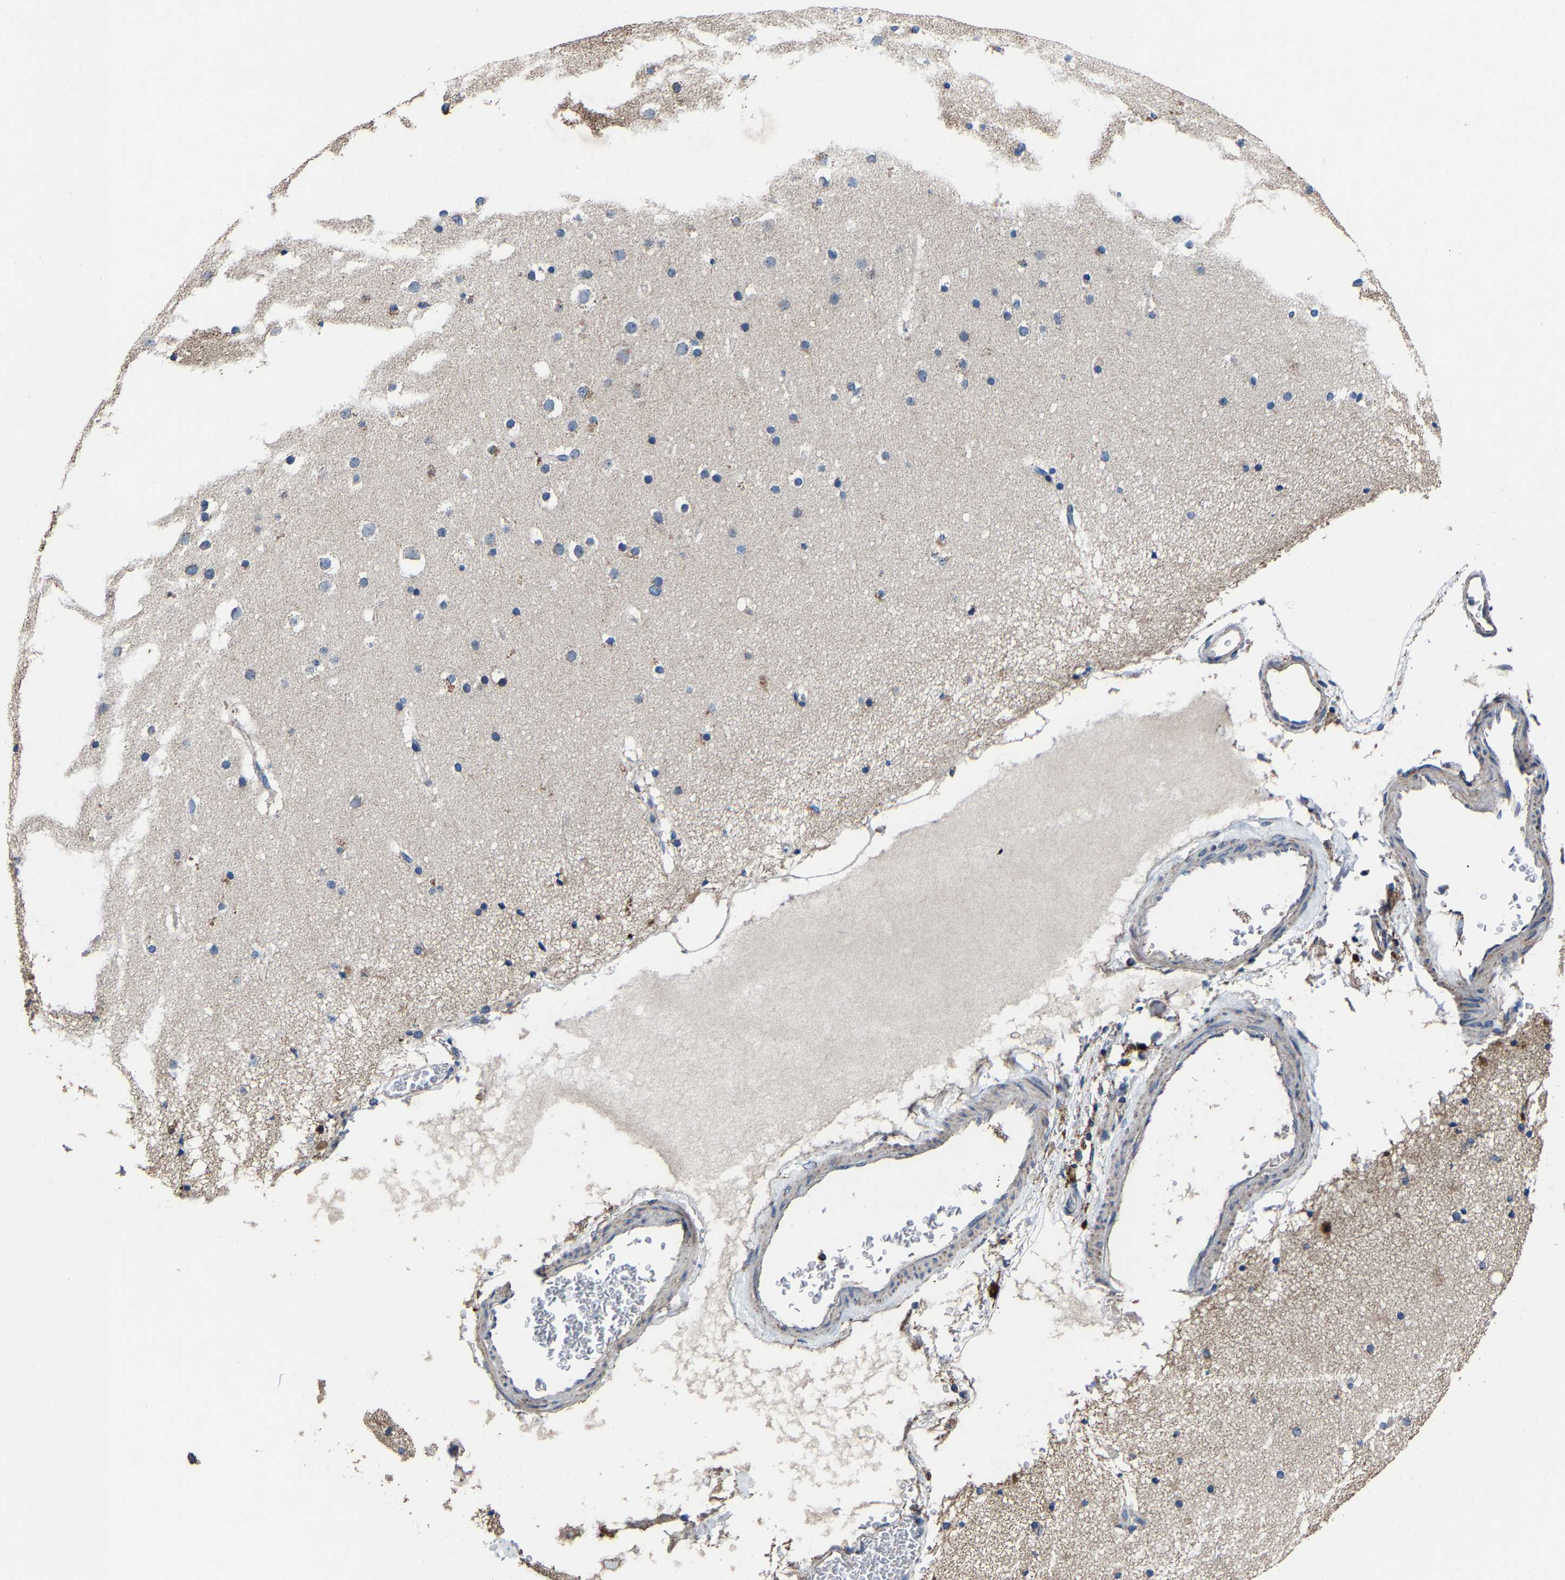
{"staining": {"intensity": "negative", "quantity": ">75%", "location": "cytoplasmic/membranous"}, "tissue": "cerebral cortex", "cell_type": "Endothelial cells", "image_type": "normal", "snomed": [{"axis": "morphology", "description": "Normal tissue, NOS"}, {"axis": "topography", "description": "Cerebral cortex"}], "caption": "The histopathology image displays no staining of endothelial cells in unremarkable cerebral cortex.", "gene": "ZCCHC7", "patient": {"sex": "male", "age": 57}}